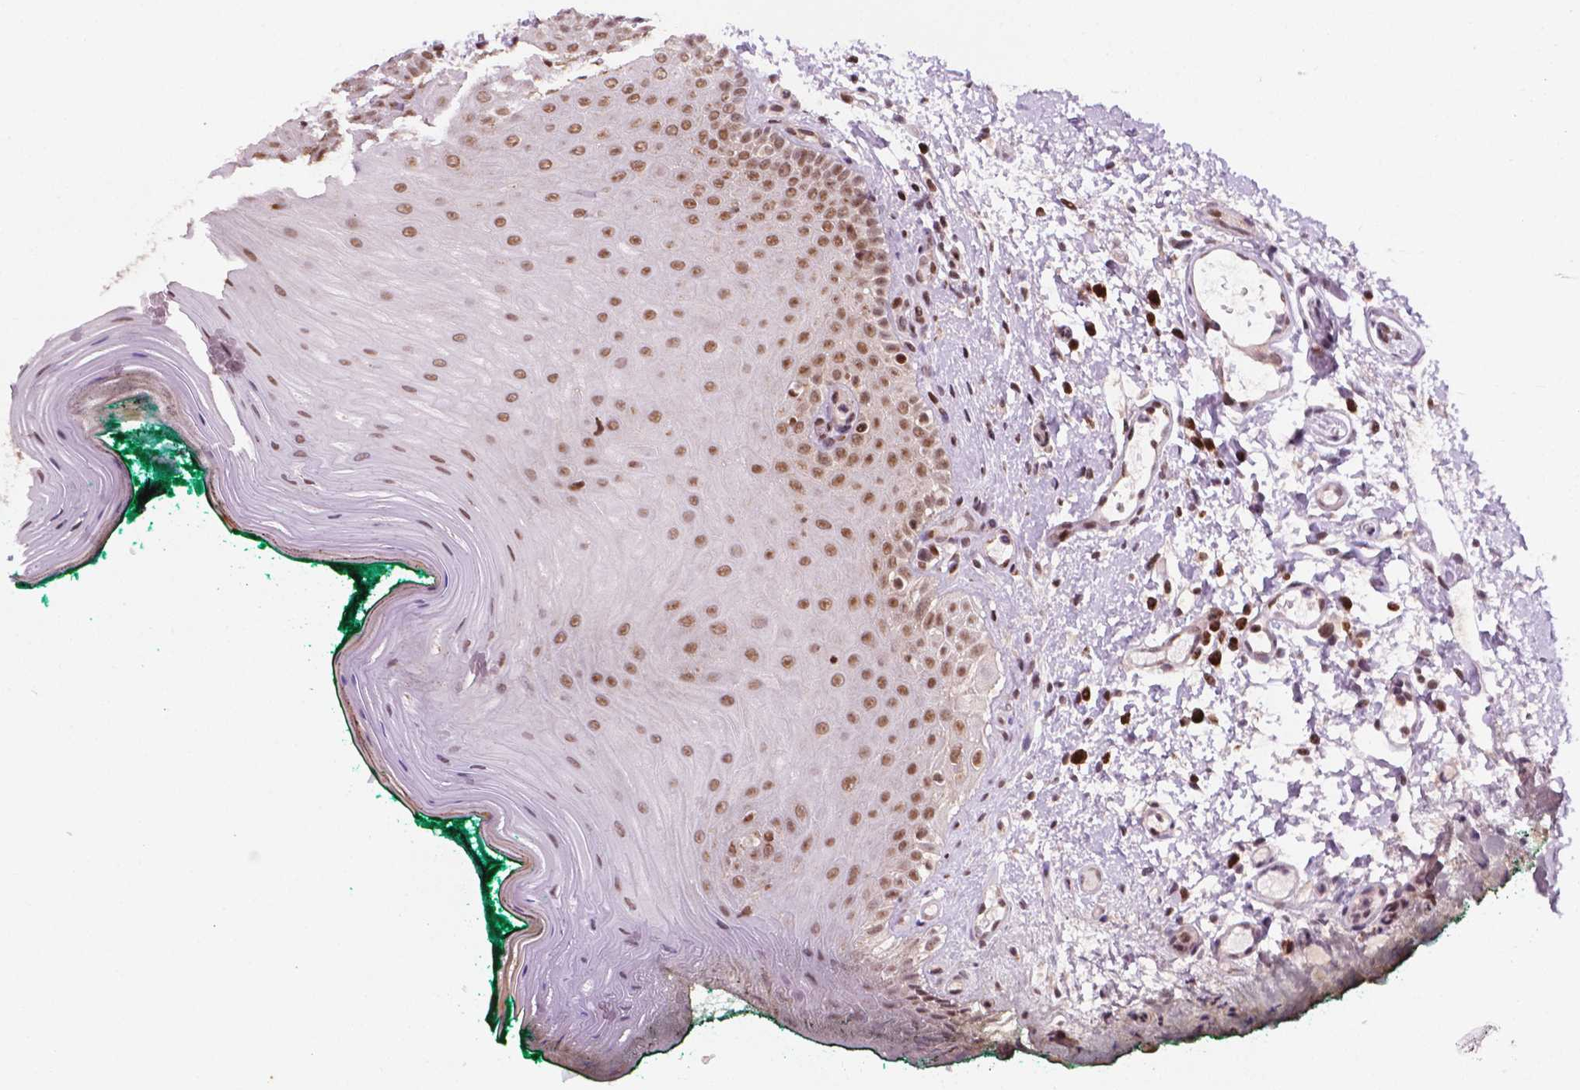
{"staining": {"intensity": "moderate", "quantity": ">75%", "location": "nuclear"}, "tissue": "oral mucosa", "cell_type": "Squamous epithelial cells", "image_type": "normal", "snomed": [{"axis": "morphology", "description": "Normal tissue, NOS"}, {"axis": "topography", "description": "Oral tissue"}], "caption": "The image shows immunohistochemical staining of normal oral mucosa. There is moderate nuclear positivity is appreciated in approximately >75% of squamous epithelial cells.", "gene": "PER2", "patient": {"sex": "female", "age": 83}}